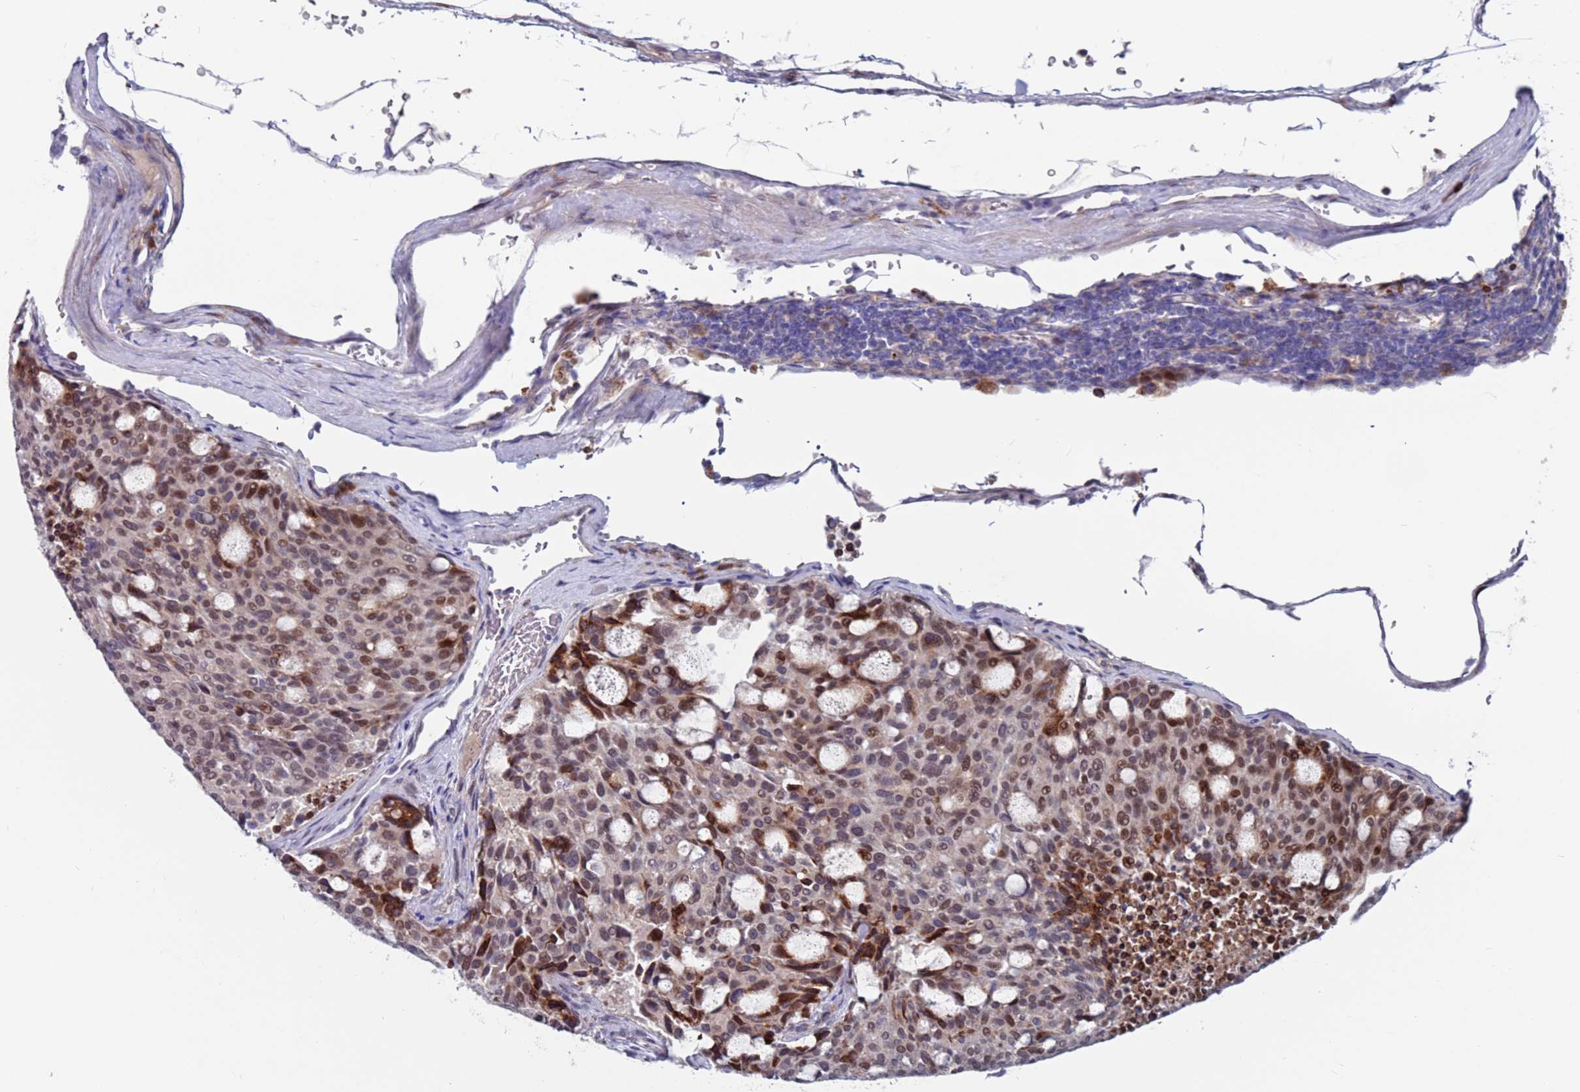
{"staining": {"intensity": "moderate", "quantity": "<25%", "location": "nuclear"}, "tissue": "carcinoid", "cell_type": "Tumor cells", "image_type": "cancer", "snomed": [{"axis": "morphology", "description": "Carcinoid, malignant, NOS"}, {"axis": "topography", "description": "Pancreas"}], "caption": "IHC staining of carcinoid, which demonstrates low levels of moderate nuclear expression in approximately <25% of tumor cells indicating moderate nuclear protein positivity. The staining was performed using DAB (brown) for protein detection and nuclei were counterstained in hematoxylin (blue).", "gene": "FBXO27", "patient": {"sex": "female", "age": 54}}